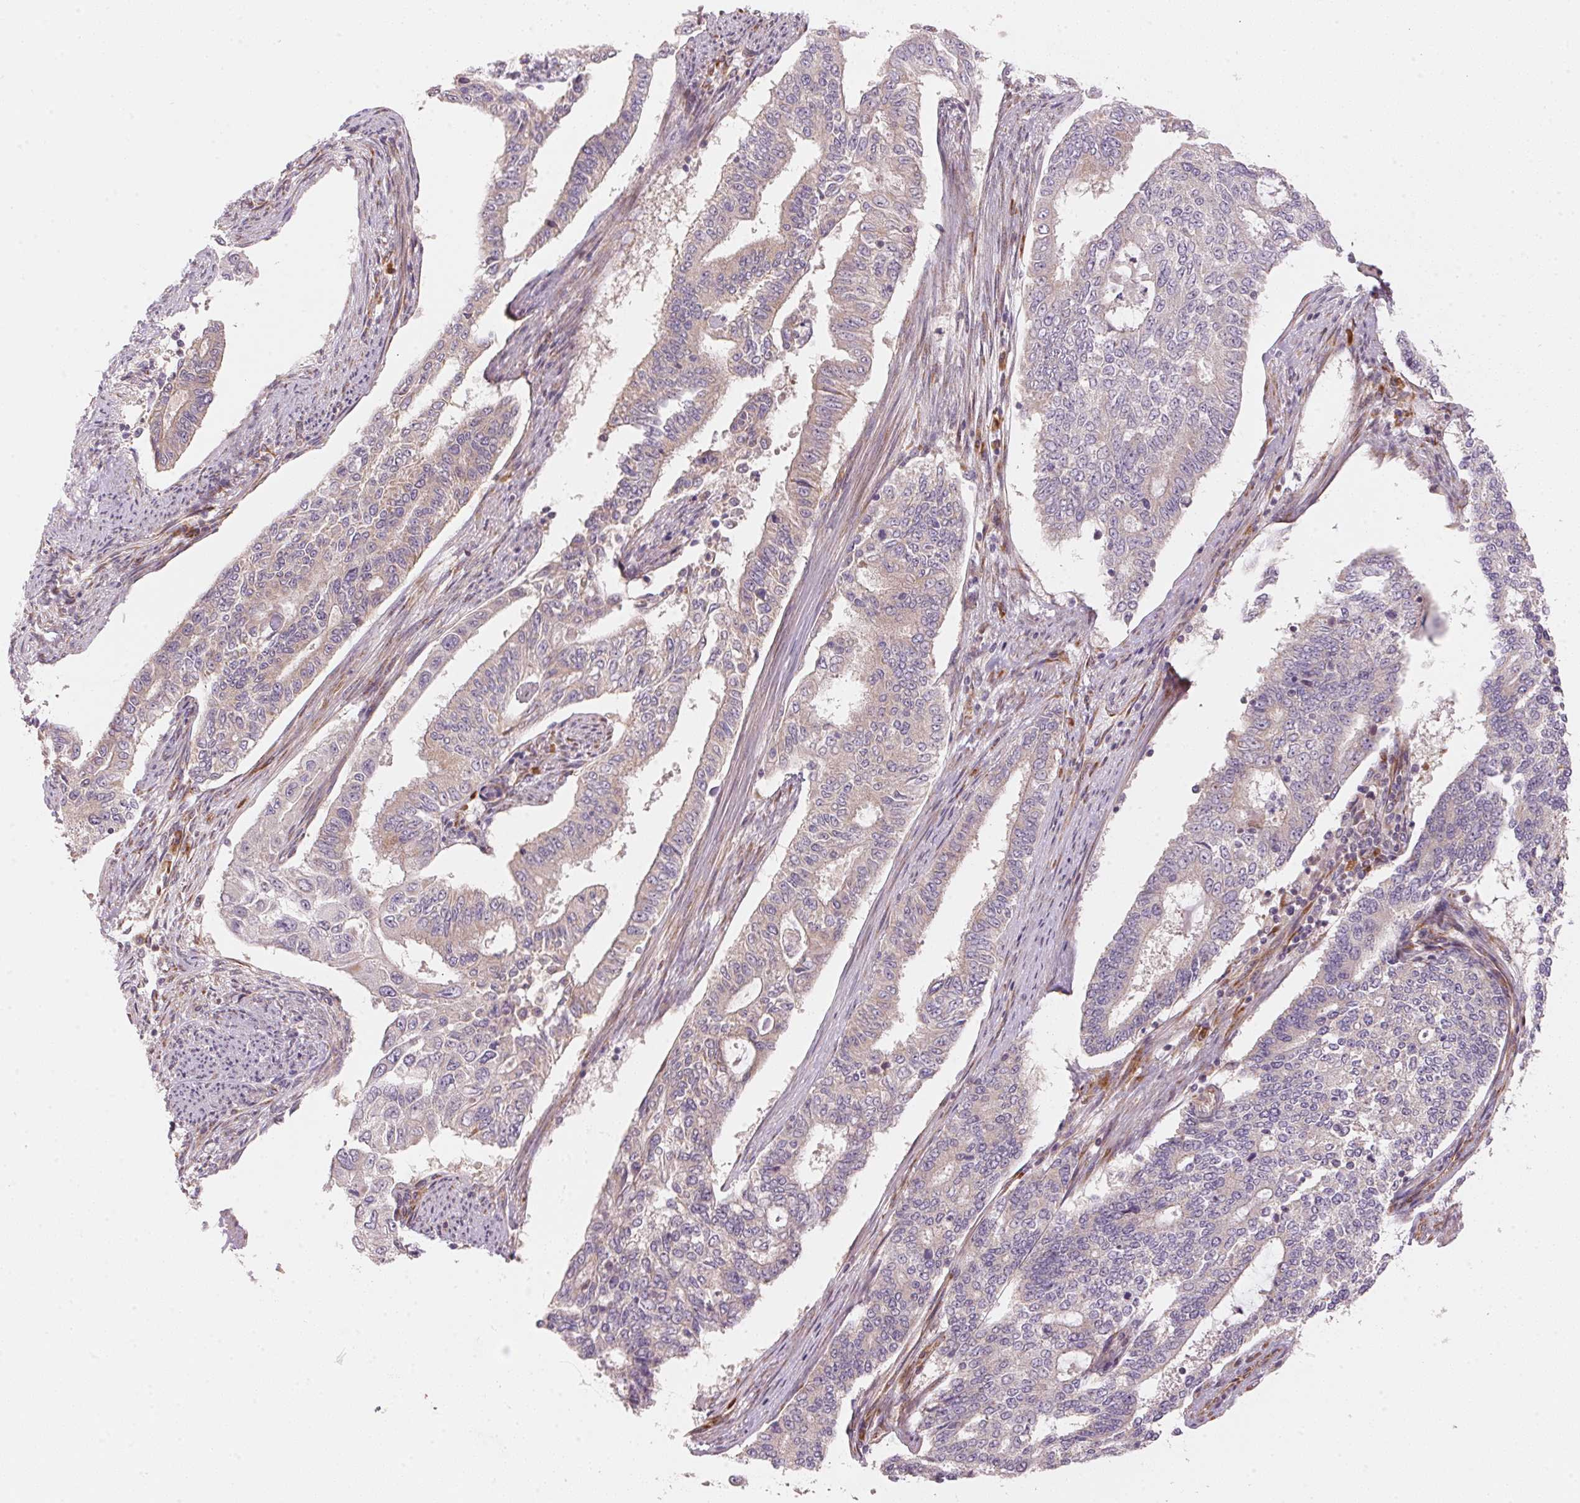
{"staining": {"intensity": "weak", "quantity": "<25%", "location": "cytoplasmic/membranous"}, "tissue": "endometrial cancer", "cell_type": "Tumor cells", "image_type": "cancer", "snomed": [{"axis": "morphology", "description": "Adenocarcinoma, NOS"}, {"axis": "topography", "description": "Uterus"}], "caption": "An immunohistochemistry (IHC) image of endometrial cancer (adenocarcinoma) is shown. There is no staining in tumor cells of endometrial cancer (adenocarcinoma). (DAB immunohistochemistry (IHC), high magnification).", "gene": "BLOC1S2", "patient": {"sex": "female", "age": 59}}